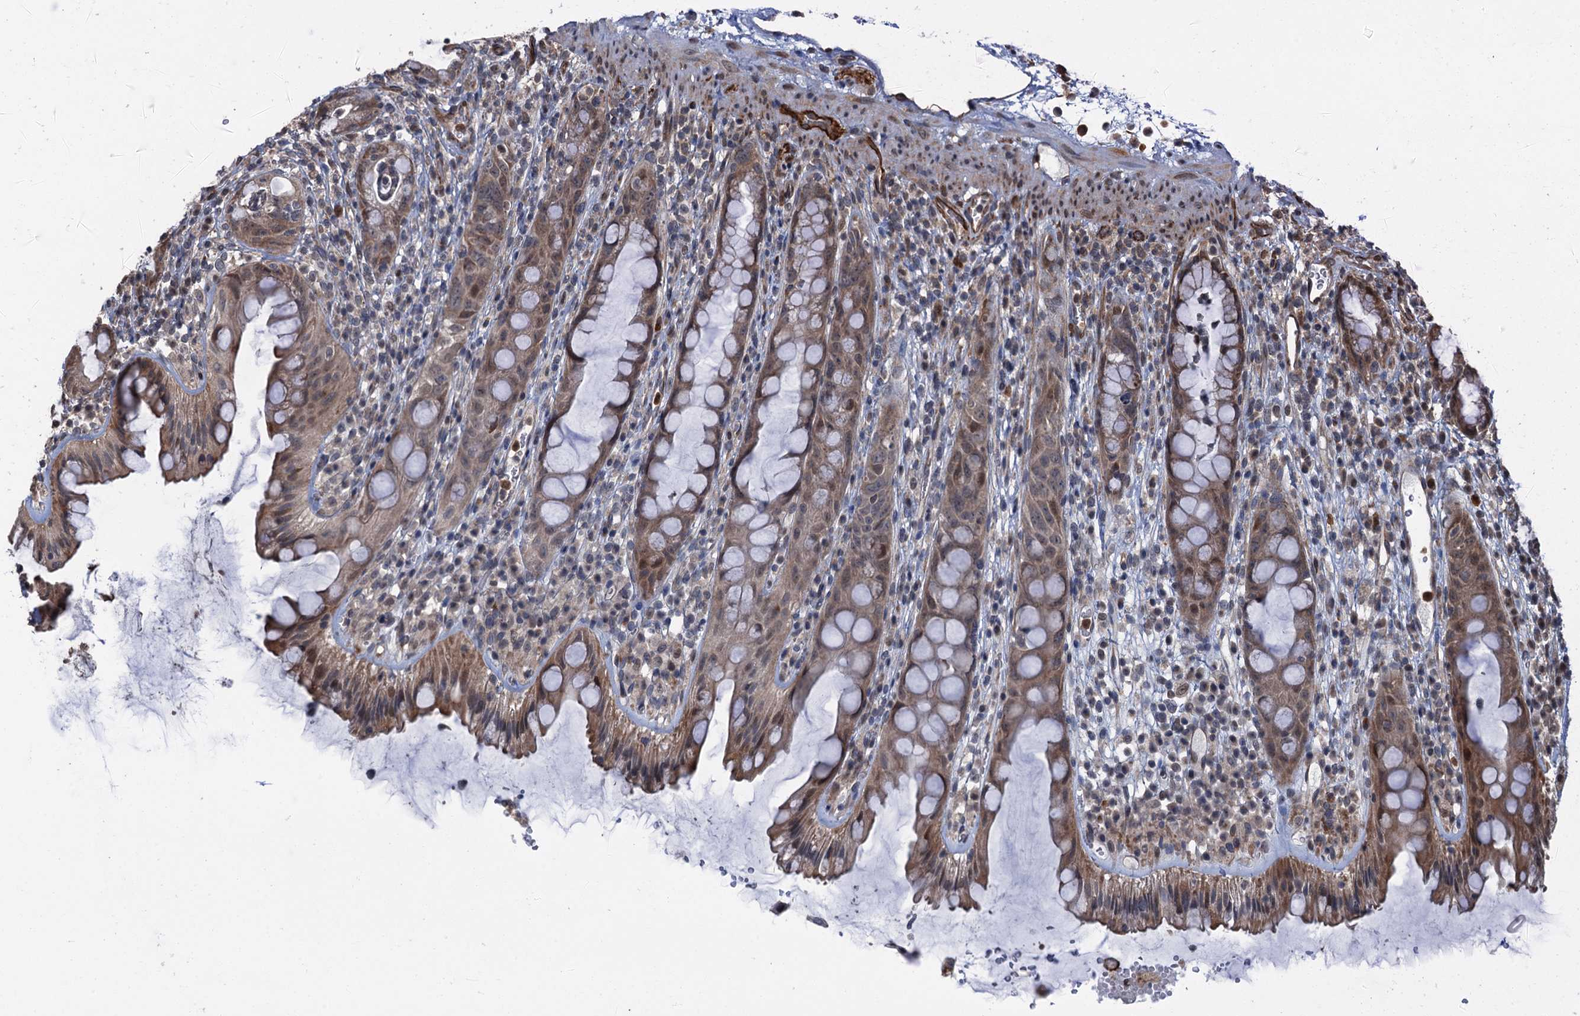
{"staining": {"intensity": "moderate", "quantity": "25%-75%", "location": "cytoplasmic/membranous,nuclear"}, "tissue": "rectum", "cell_type": "Glandular cells", "image_type": "normal", "snomed": [{"axis": "morphology", "description": "Normal tissue, NOS"}, {"axis": "topography", "description": "Rectum"}], "caption": "Immunohistochemistry (IHC) micrograph of benign human rectum stained for a protein (brown), which demonstrates medium levels of moderate cytoplasmic/membranous,nuclear staining in about 25%-75% of glandular cells.", "gene": "WHAMM", "patient": {"sex": "female", "age": 57}}